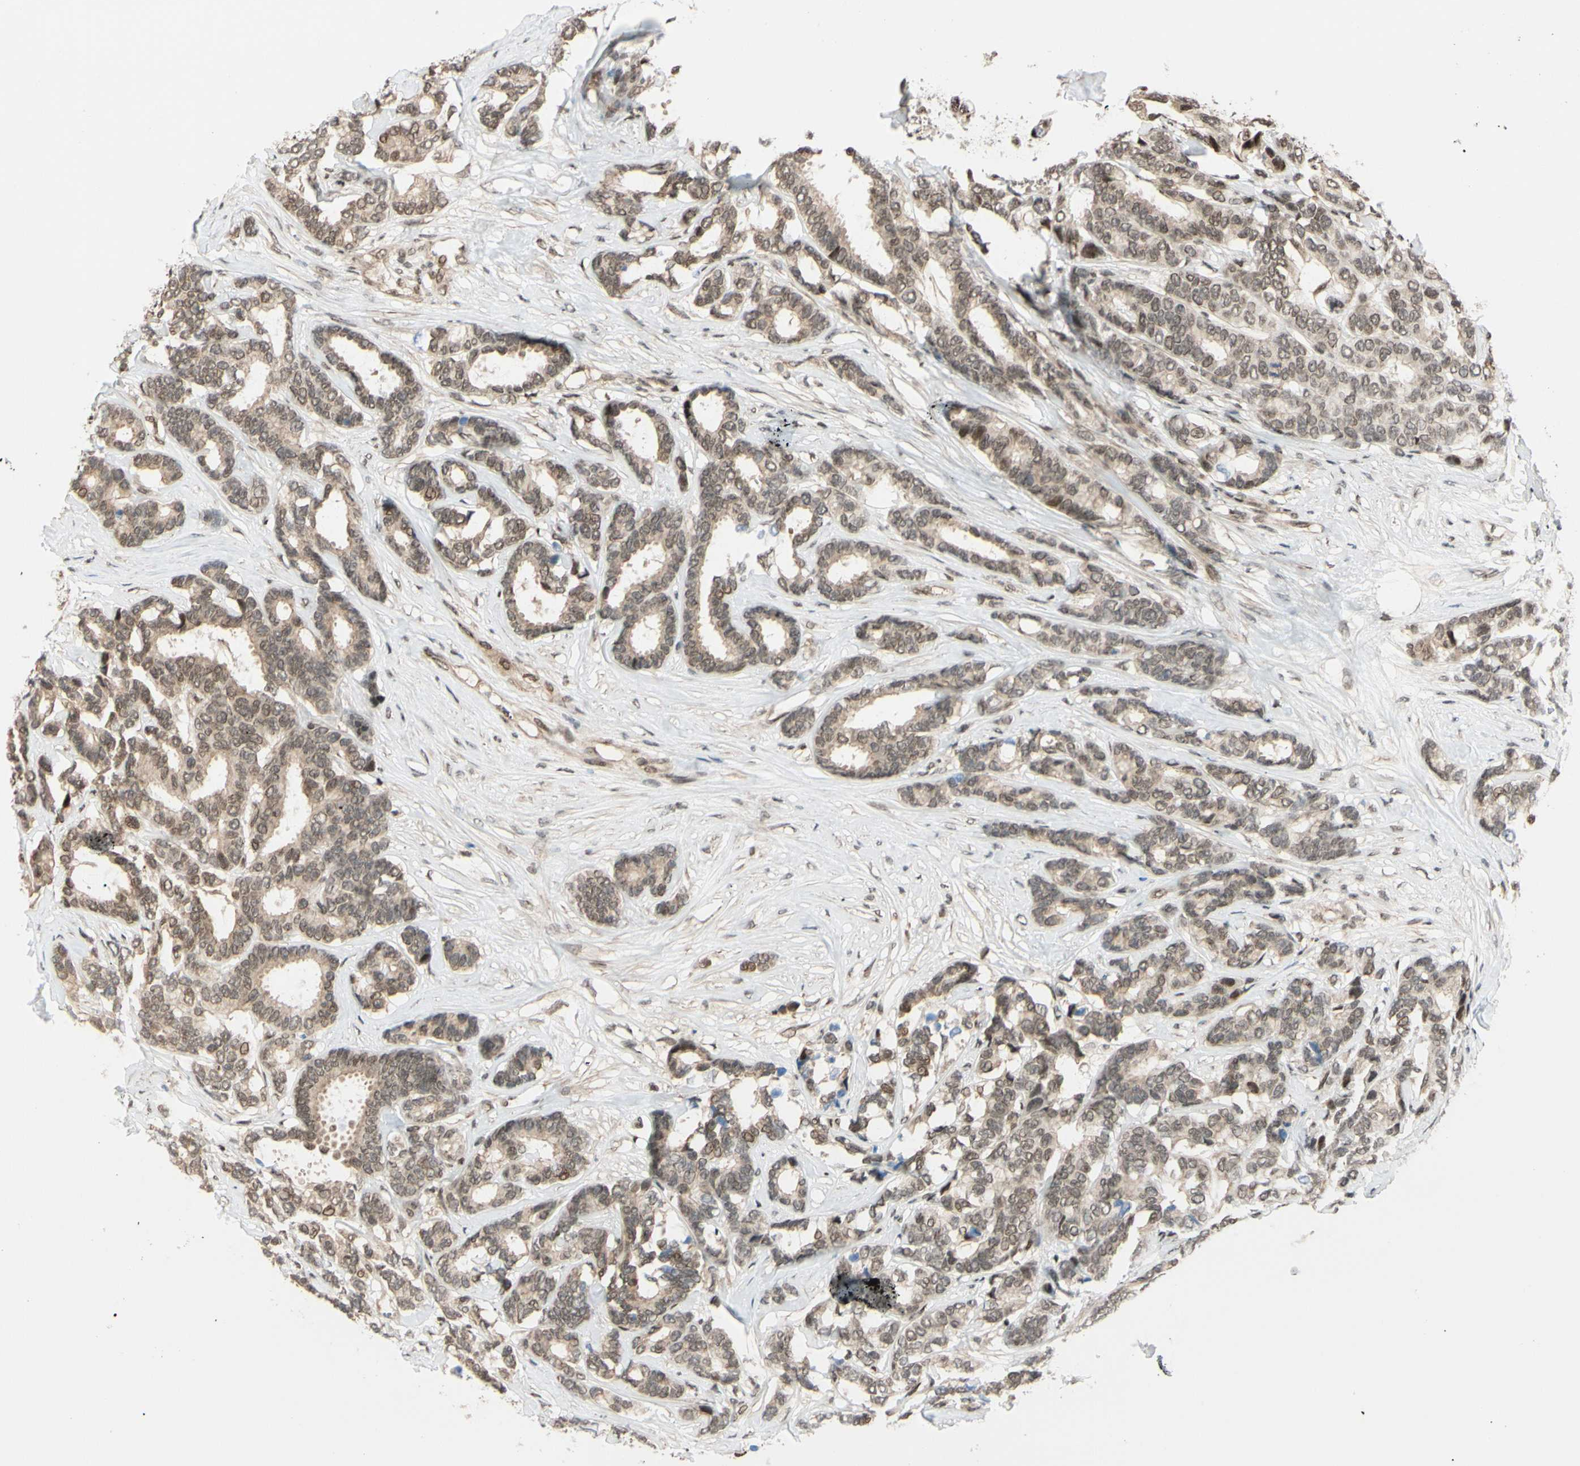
{"staining": {"intensity": "weak", "quantity": ">75%", "location": "nuclear"}, "tissue": "breast cancer", "cell_type": "Tumor cells", "image_type": "cancer", "snomed": [{"axis": "morphology", "description": "Duct carcinoma"}, {"axis": "topography", "description": "Breast"}], "caption": "This is a histology image of immunohistochemistry staining of breast cancer, which shows weak positivity in the nuclear of tumor cells.", "gene": "SUFU", "patient": {"sex": "female", "age": 87}}